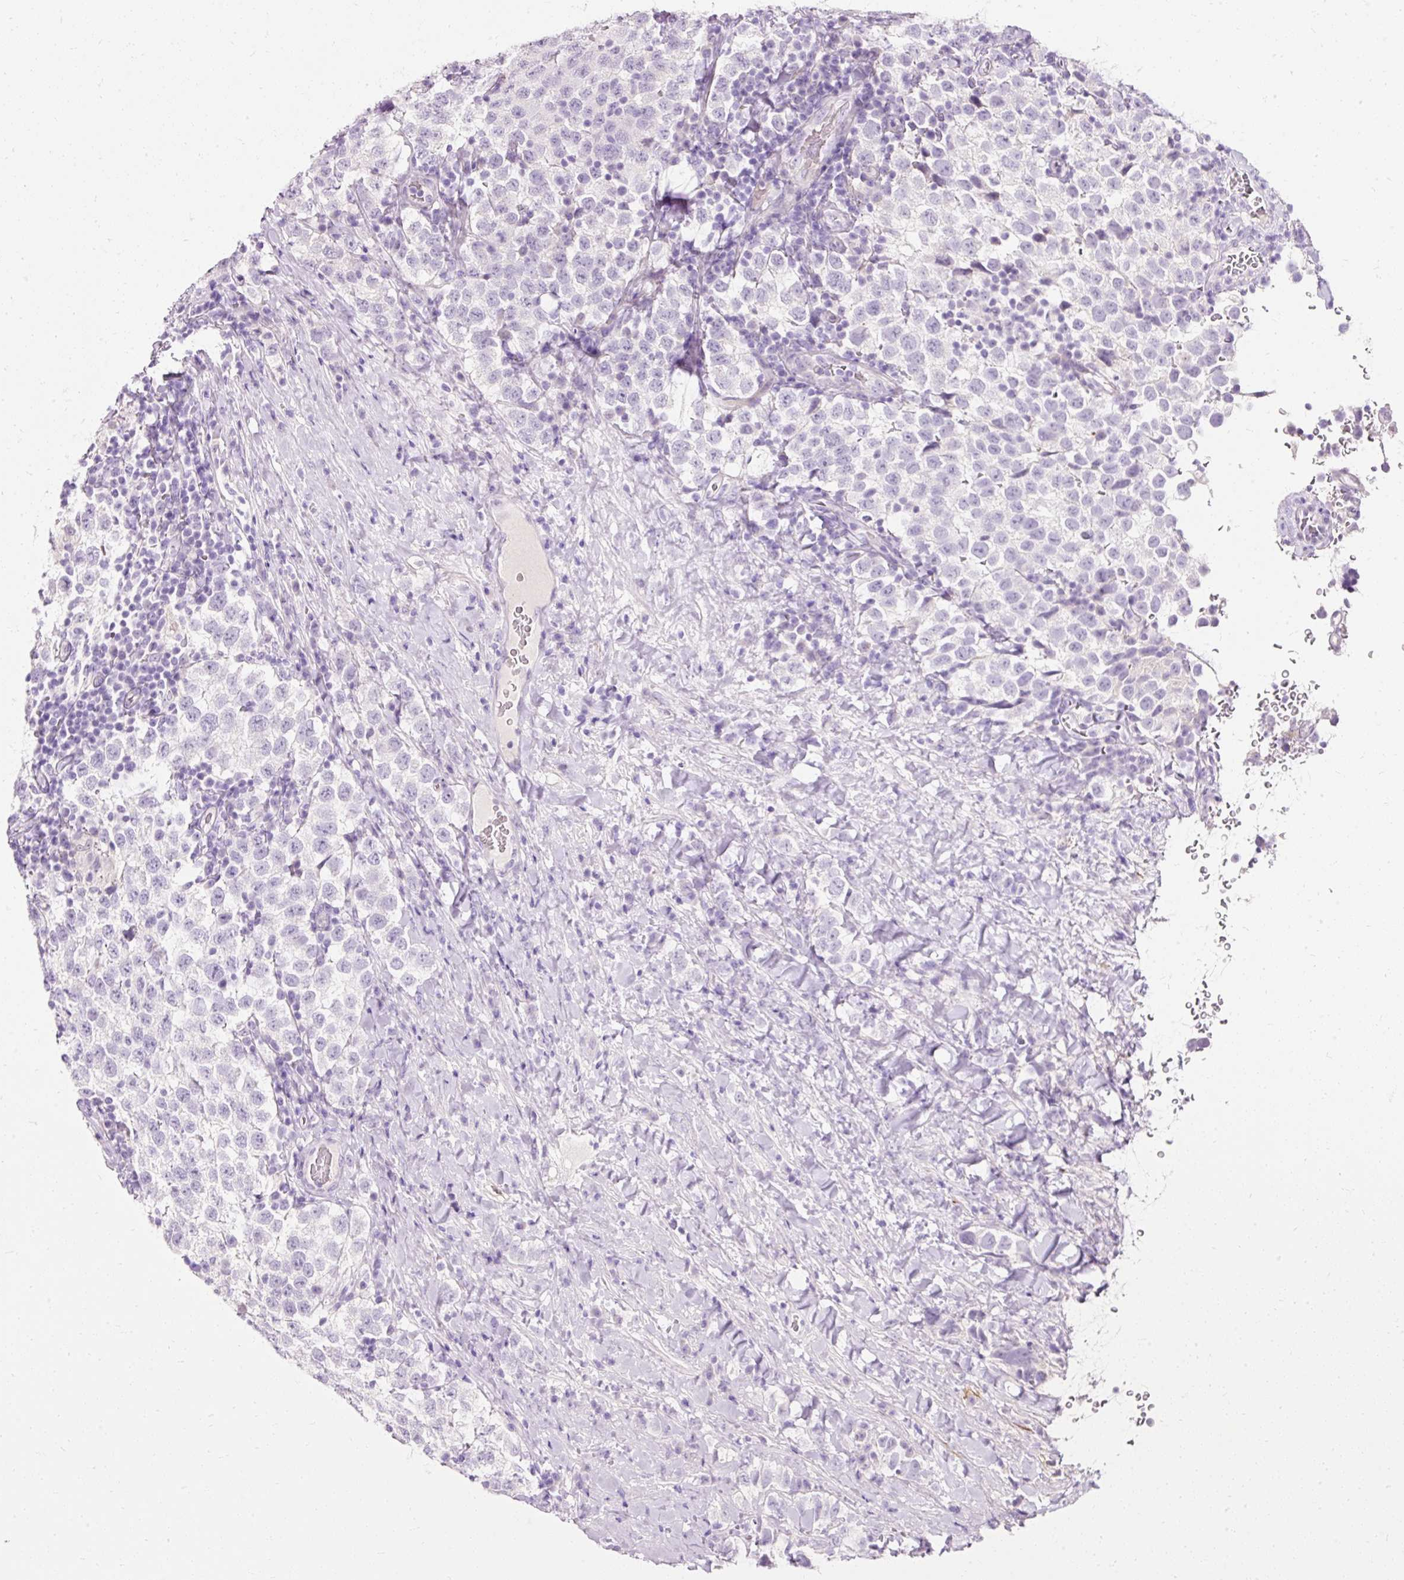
{"staining": {"intensity": "negative", "quantity": "none", "location": "none"}, "tissue": "testis cancer", "cell_type": "Tumor cells", "image_type": "cancer", "snomed": [{"axis": "morphology", "description": "Seminoma, NOS"}, {"axis": "topography", "description": "Testis"}], "caption": "Testis cancer (seminoma) was stained to show a protein in brown. There is no significant positivity in tumor cells. (IHC, brightfield microscopy, high magnification).", "gene": "CLDN25", "patient": {"sex": "male", "age": 34}}